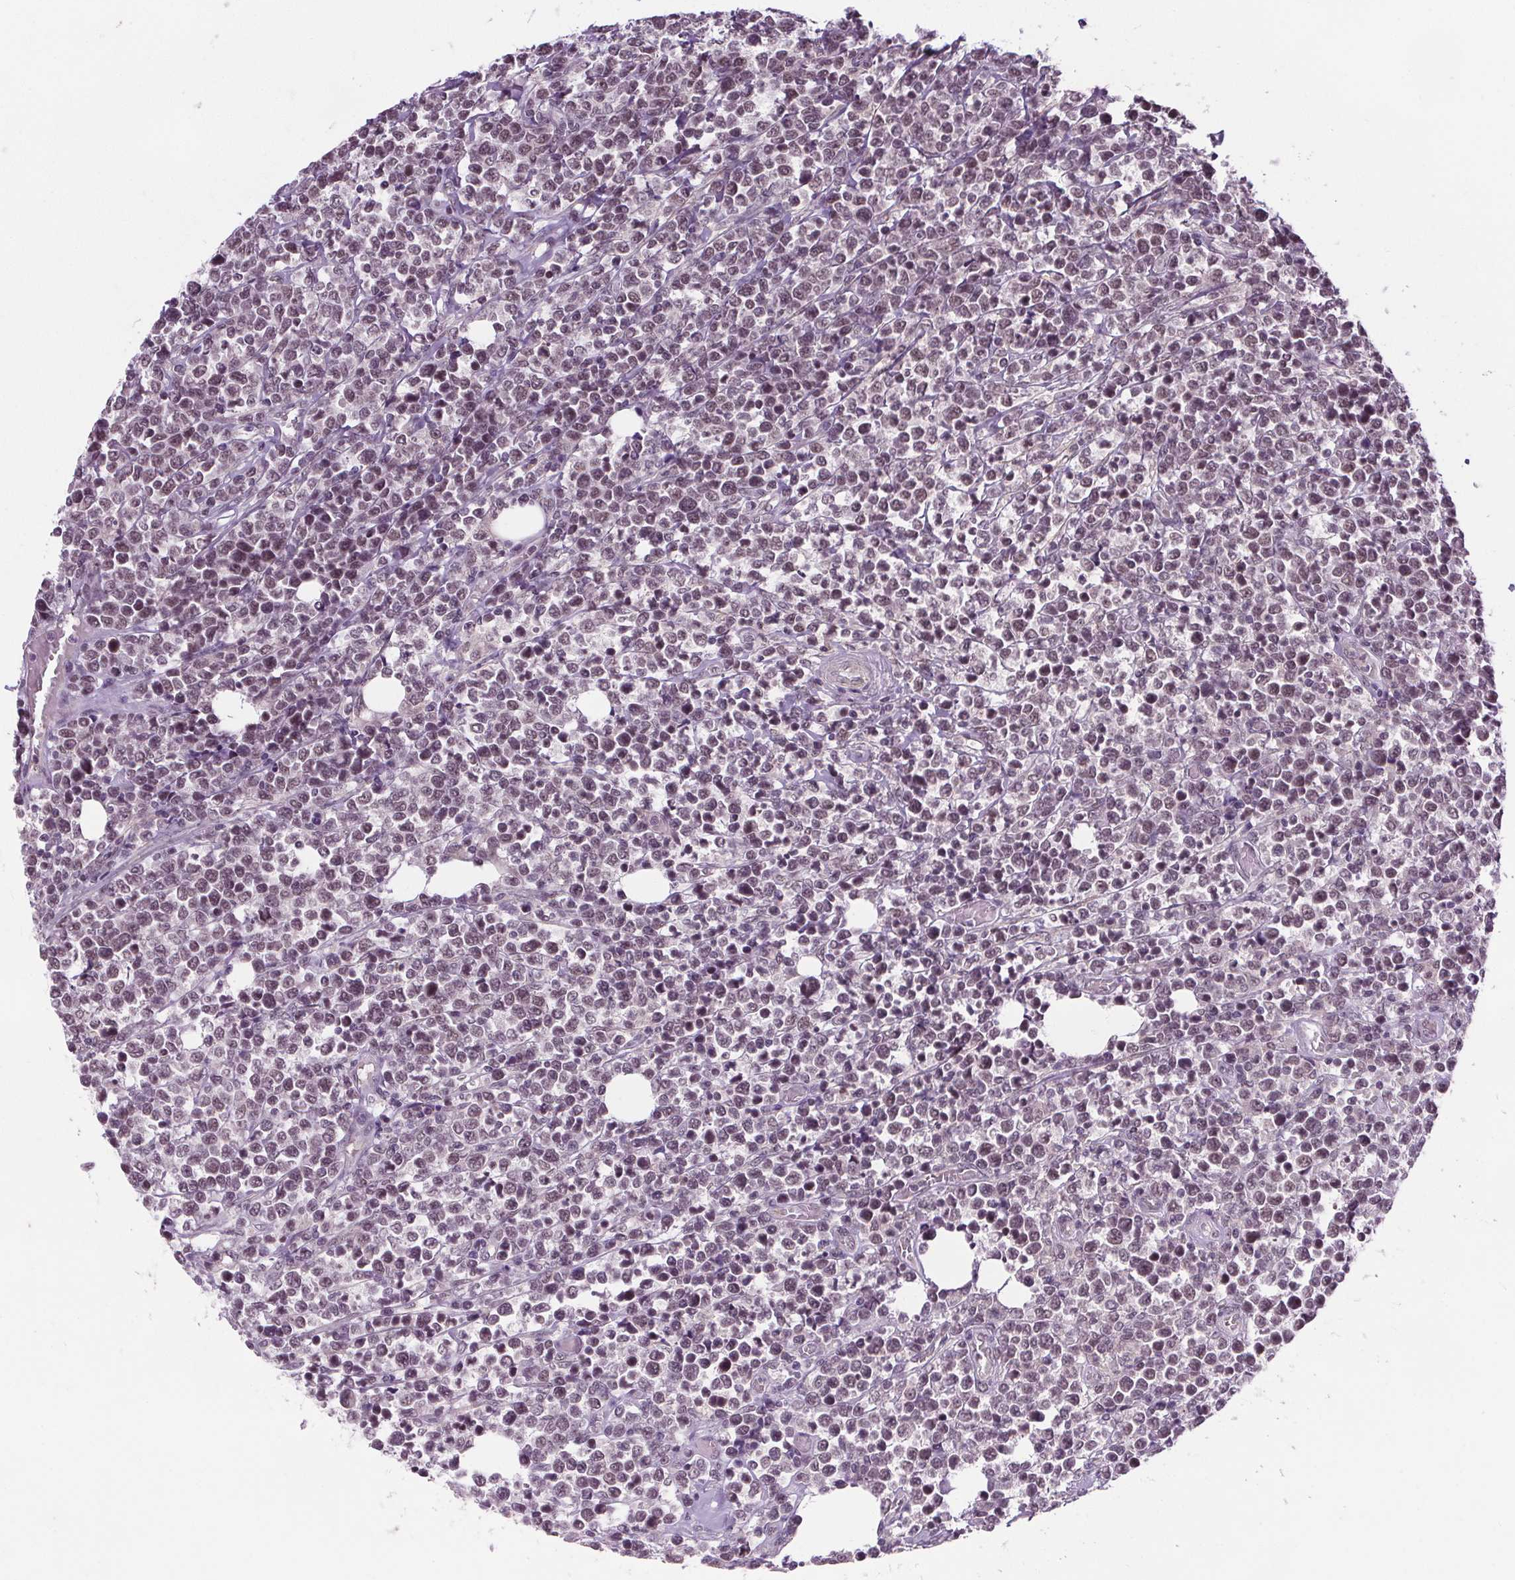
{"staining": {"intensity": "weak", "quantity": "25%-75%", "location": "nuclear"}, "tissue": "lymphoma", "cell_type": "Tumor cells", "image_type": "cancer", "snomed": [{"axis": "morphology", "description": "Malignant lymphoma, non-Hodgkin's type, High grade"}, {"axis": "topography", "description": "Soft tissue"}], "caption": "Tumor cells demonstrate weak nuclear expression in approximately 25%-75% of cells in high-grade malignant lymphoma, non-Hodgkin's type. The staining was performed using DAB, with brown indicating positive protein expression. Nuclei are stained blue with hematoxylin.", "gene": "MED6", "patient": {"sex": "female", "age": 56}}